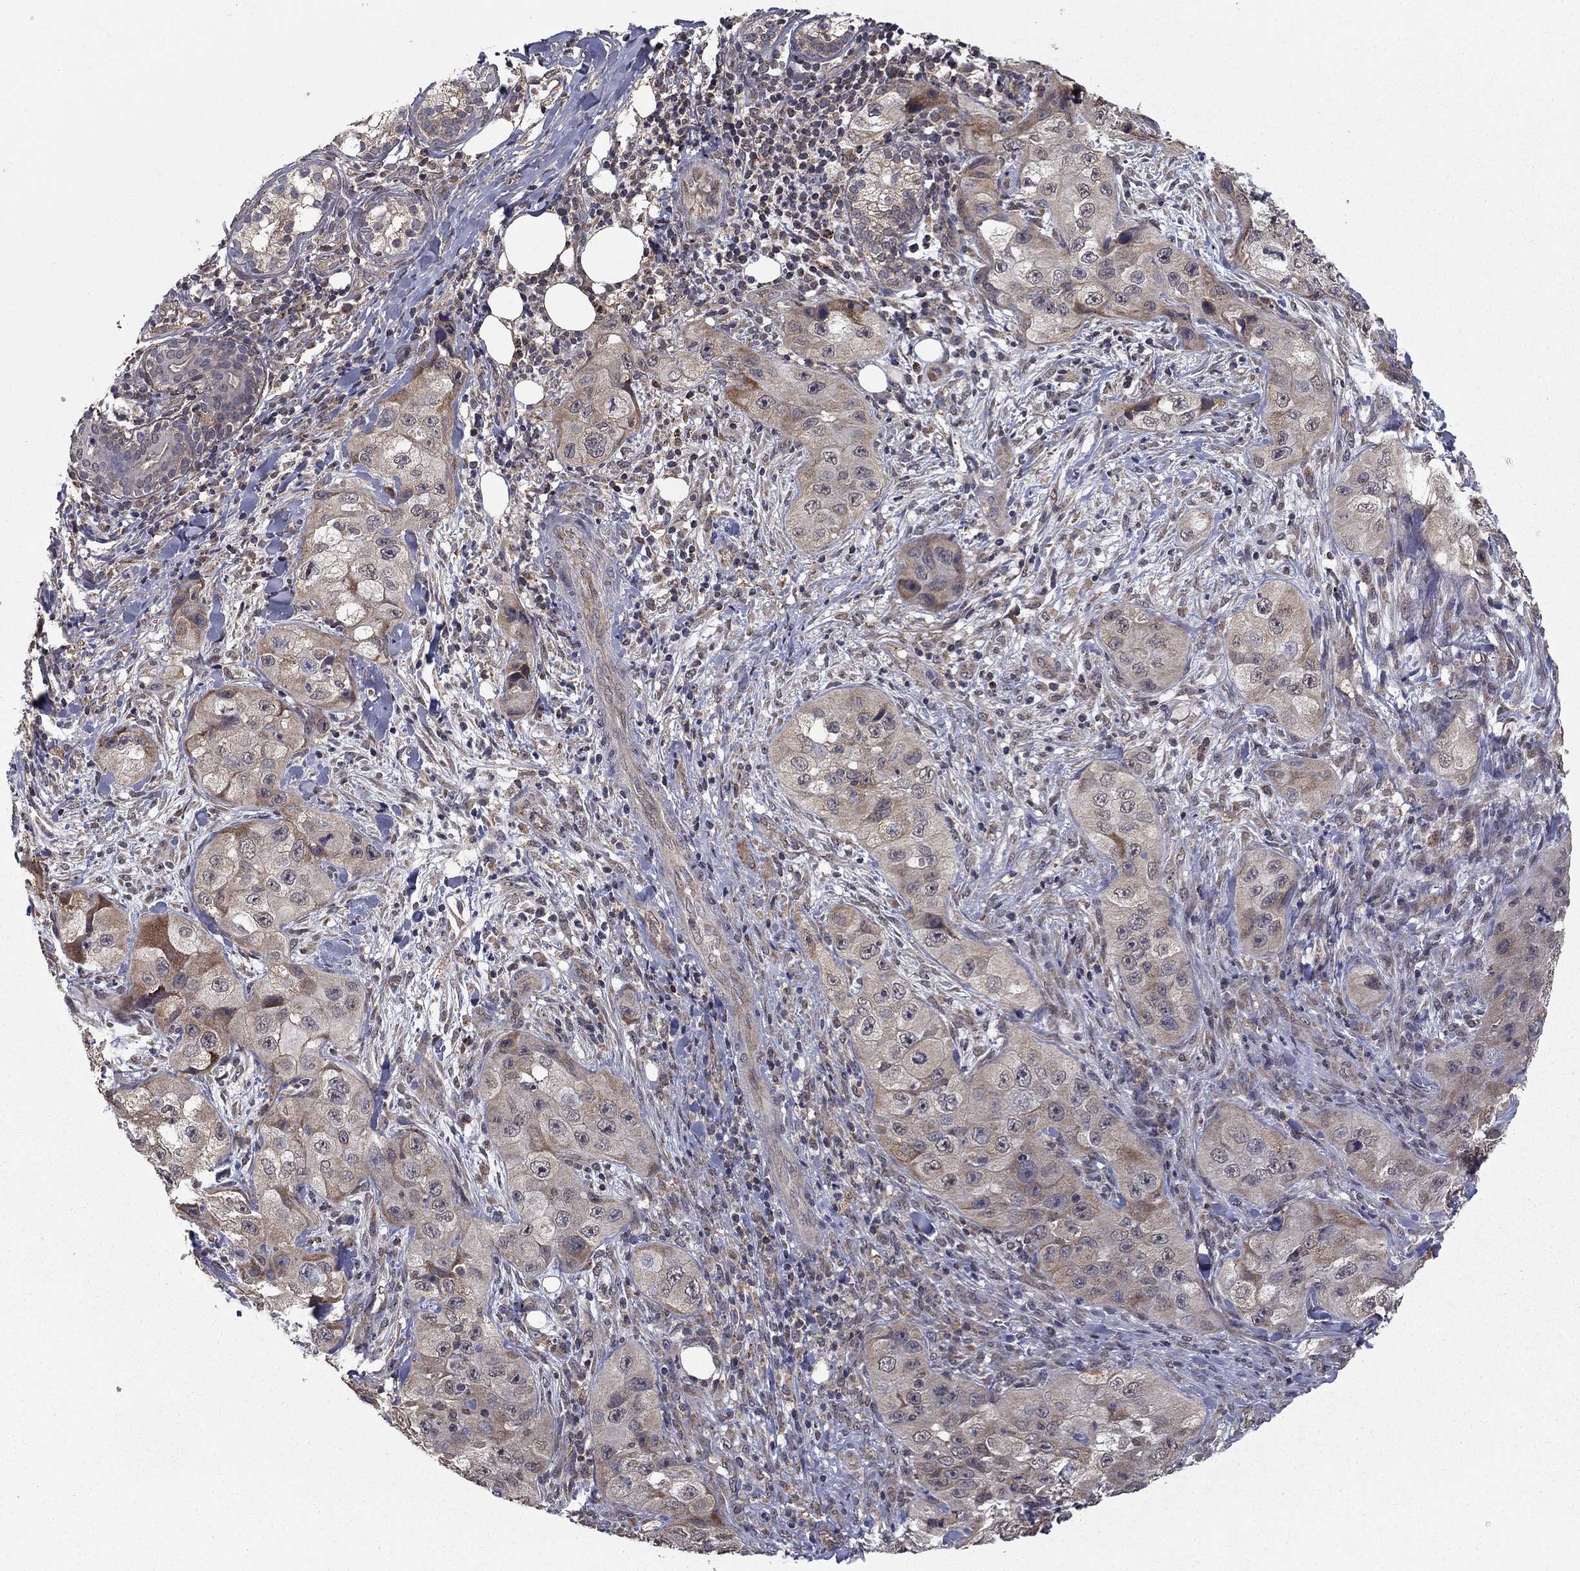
{"staining": {"intensity": "moderate", "quantity": "<25%", "location": "cytoplasmic/membranous"}, "tissue": "skin cancer", "cell_type": "Tumor cells", "image_type": "cancer", "snomed": [{"axis": "morphology", "description": "Squamous cell carcinoma, NOS"}, {"axis": "topography", "description": "Skin"}, {"axis": "topography", "description": "Subcutis"}], "caption": "Skin cancer (squamous cell carcinoma) was stained to show a protein in brown. There is low levels of moderate cytoplasmic/membranous staining in approximately <25% of tumor cells.", "gene": "SLC2A13", "patient": {"sex": "male", "age": 73}}